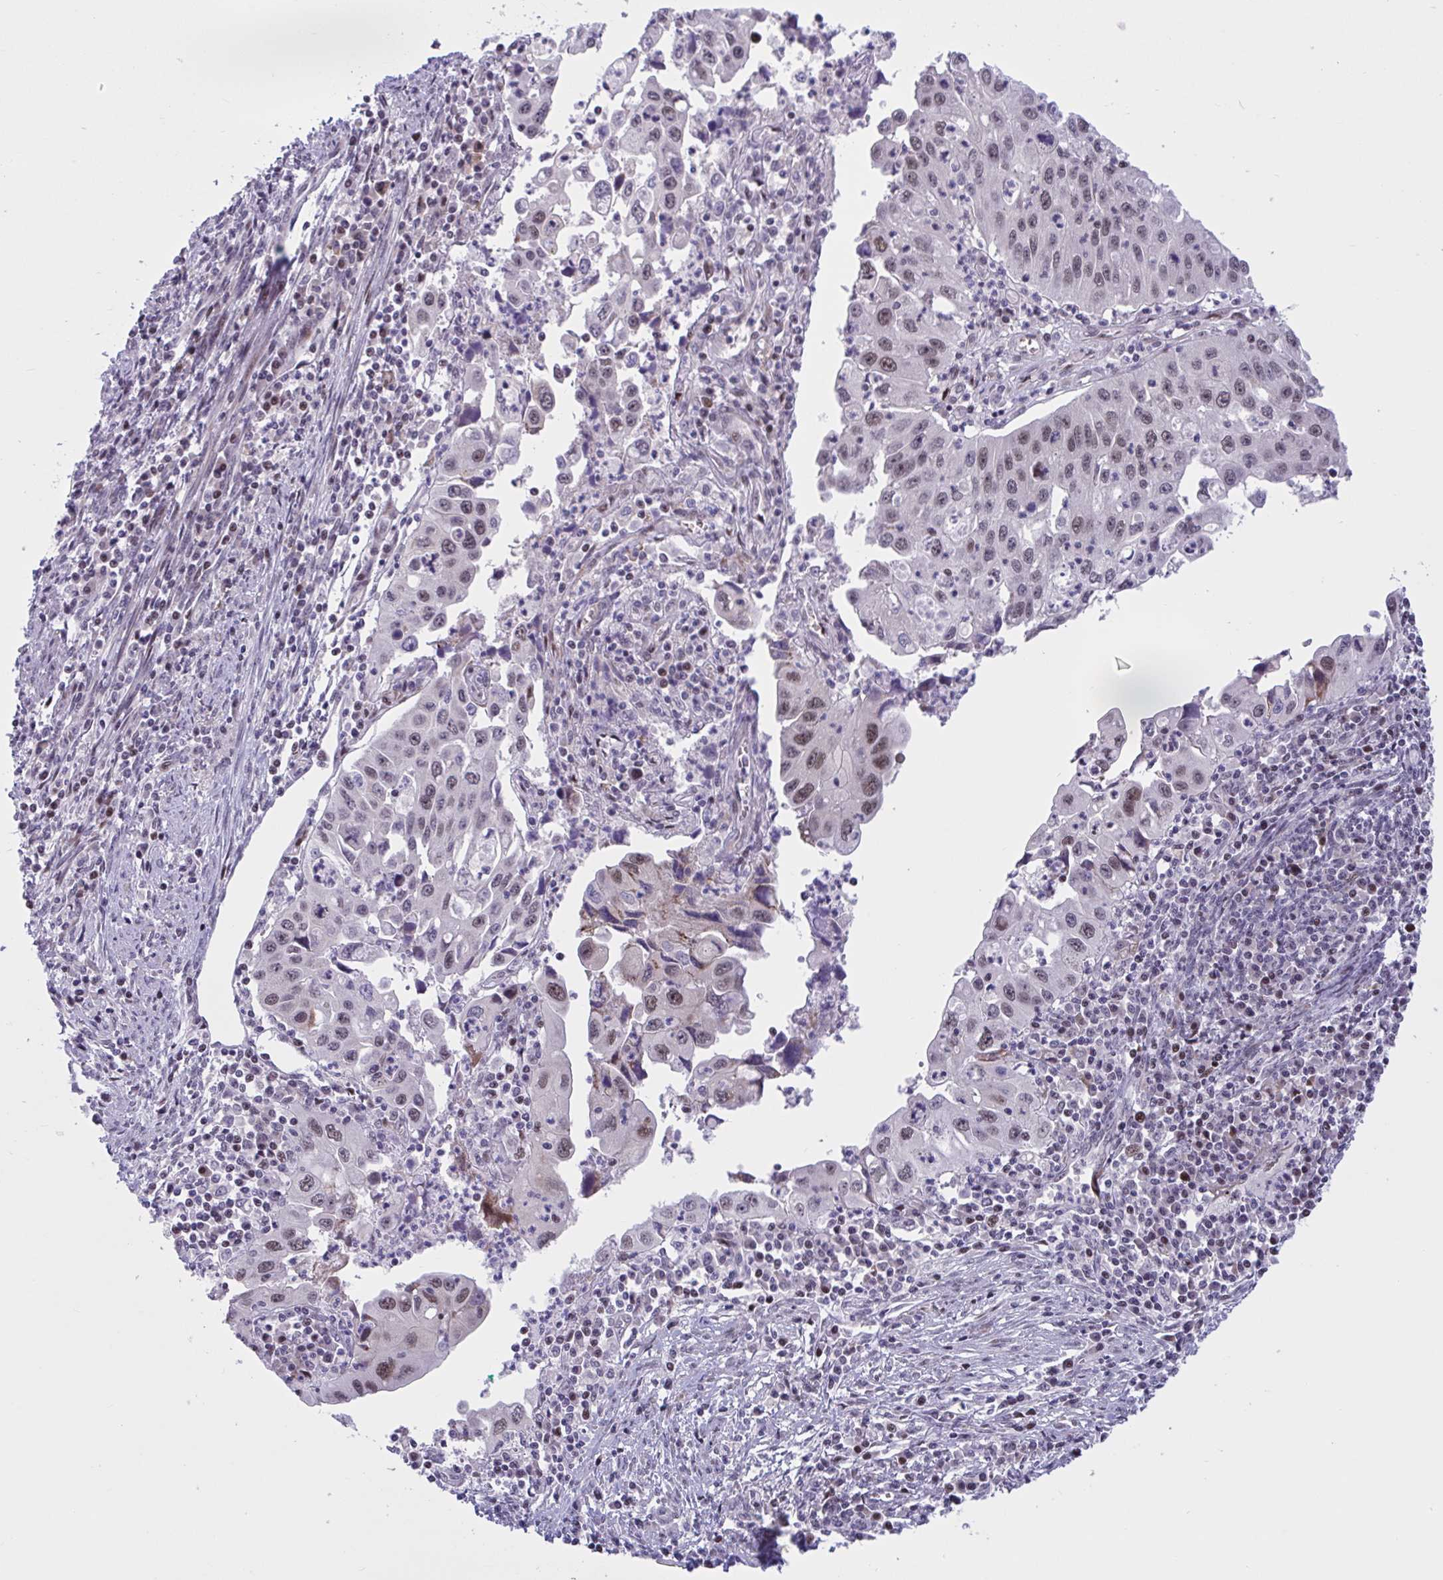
{"staining": {"intensity": "moderate", "quantity": "25%-75%", "location": "nuclear"}, "tissue": "endometrial cancer", "cell_type": "Tumor cells", "image_type": "cancer", "snomed": [{"axis": "morphology", "description": "Adenocarcinoma, NOS"}, {"axis": "topography", "description": "Uterus"}], "caption": "Endometrial cancer (adenocarcinoma) stained for a protein reveals moderate nuclear positivity in tumor cells.", "gene": "RBL1", "patient": {"sex": "female", "age": 62}}